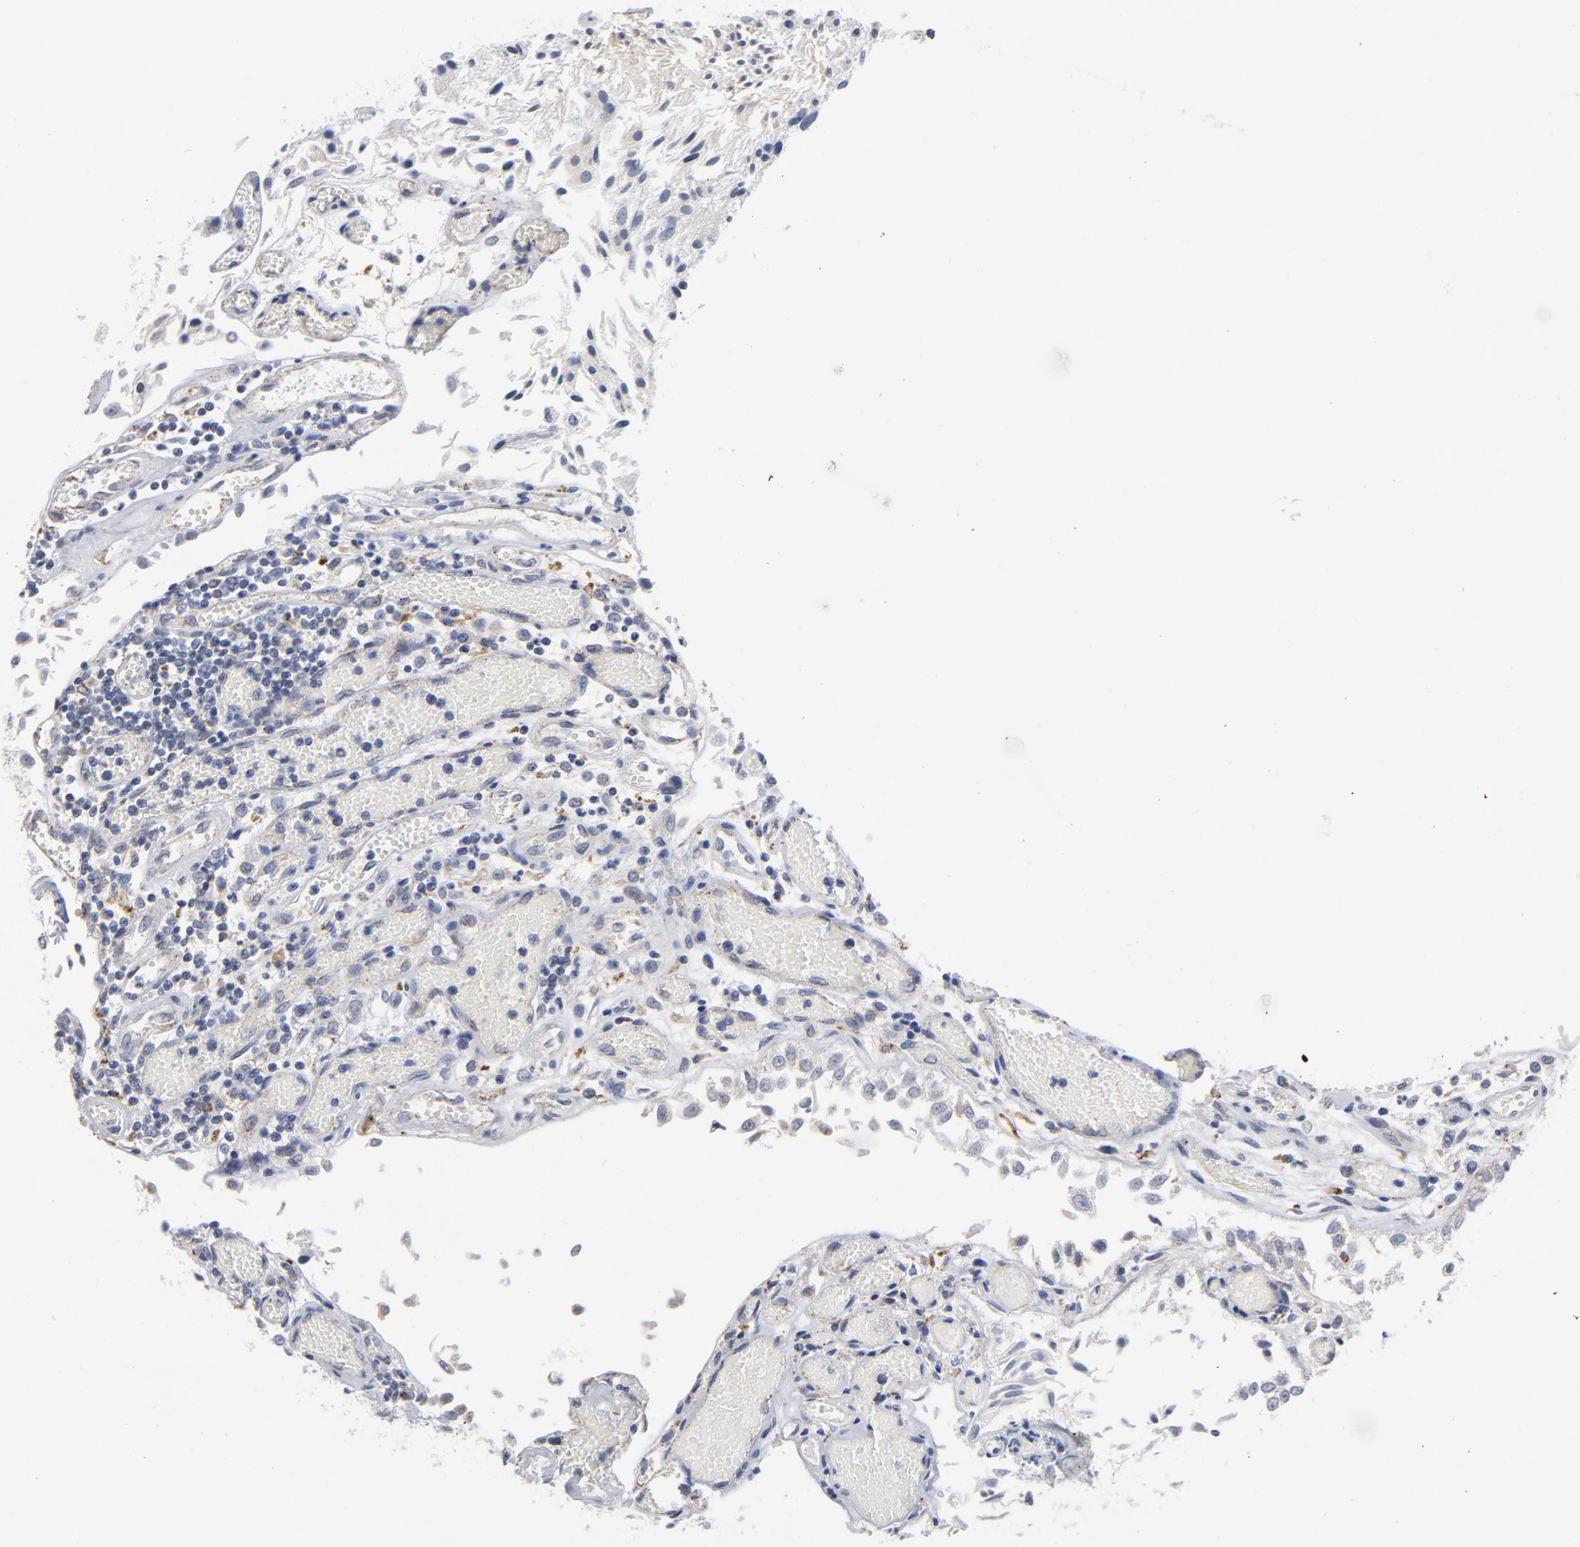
{"staining": {"intensity": "negative", "quantity": "none", "location": "none"}, "tissue": "urothelial cancer", "cell_type": "Tumor cells", "image_type": "cancer", "snomed": [{"axis": "morphology", "description": "Urothelial carcinoma, Low grade"}, {"axis": "topography", "description": "Urinary bladder"}], "caption": "The micrograph reveals no staining of tumor cells in urothelial carcinoma (low-grade).", "gene": "AKT2", "patient": {"sex": "male", "age": 86}}